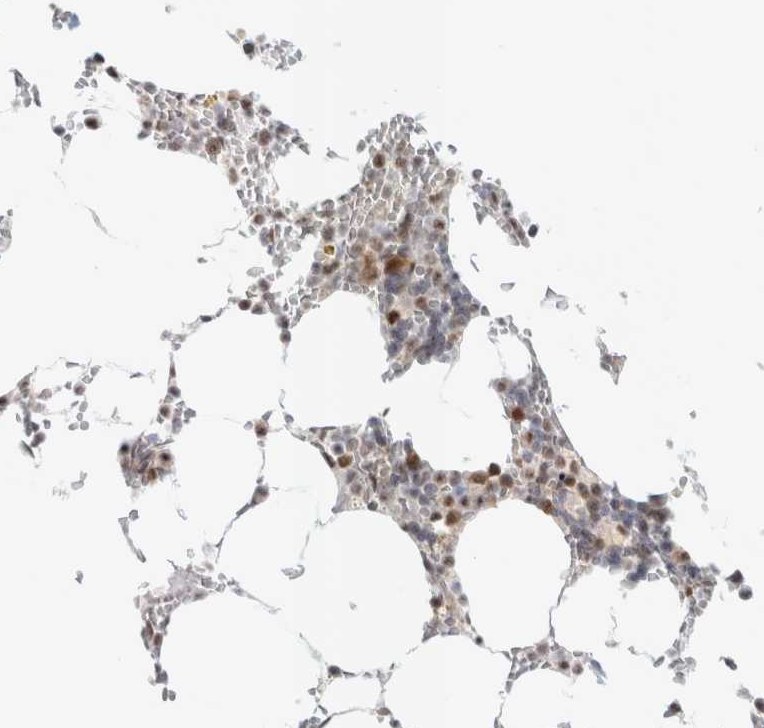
{"staining": {"intensity": "moderate", "quantity": "<25%", "location": "nuclear"}, "tissue": "bone marrow", "cell_type": "Hematopoietic cells", "image_type": "normal", "snomed": [{"axis": "morphology", "description": "Normal tissue, NOS"}, {"axis": "topography", "description": "Bone marrow"}], "caption": "Brown immunohistochemical staining in normal bone marrow exhibits moderate nuclear positivity in approximately <25% of hematopoietic cells. The staining is performed using DAB brown chromogen to label protein expression. The nuclei are counter-stained blue using hematoxylin.", "gene": "TRMT12", "patient": {"sex": "male", "age": 70}}